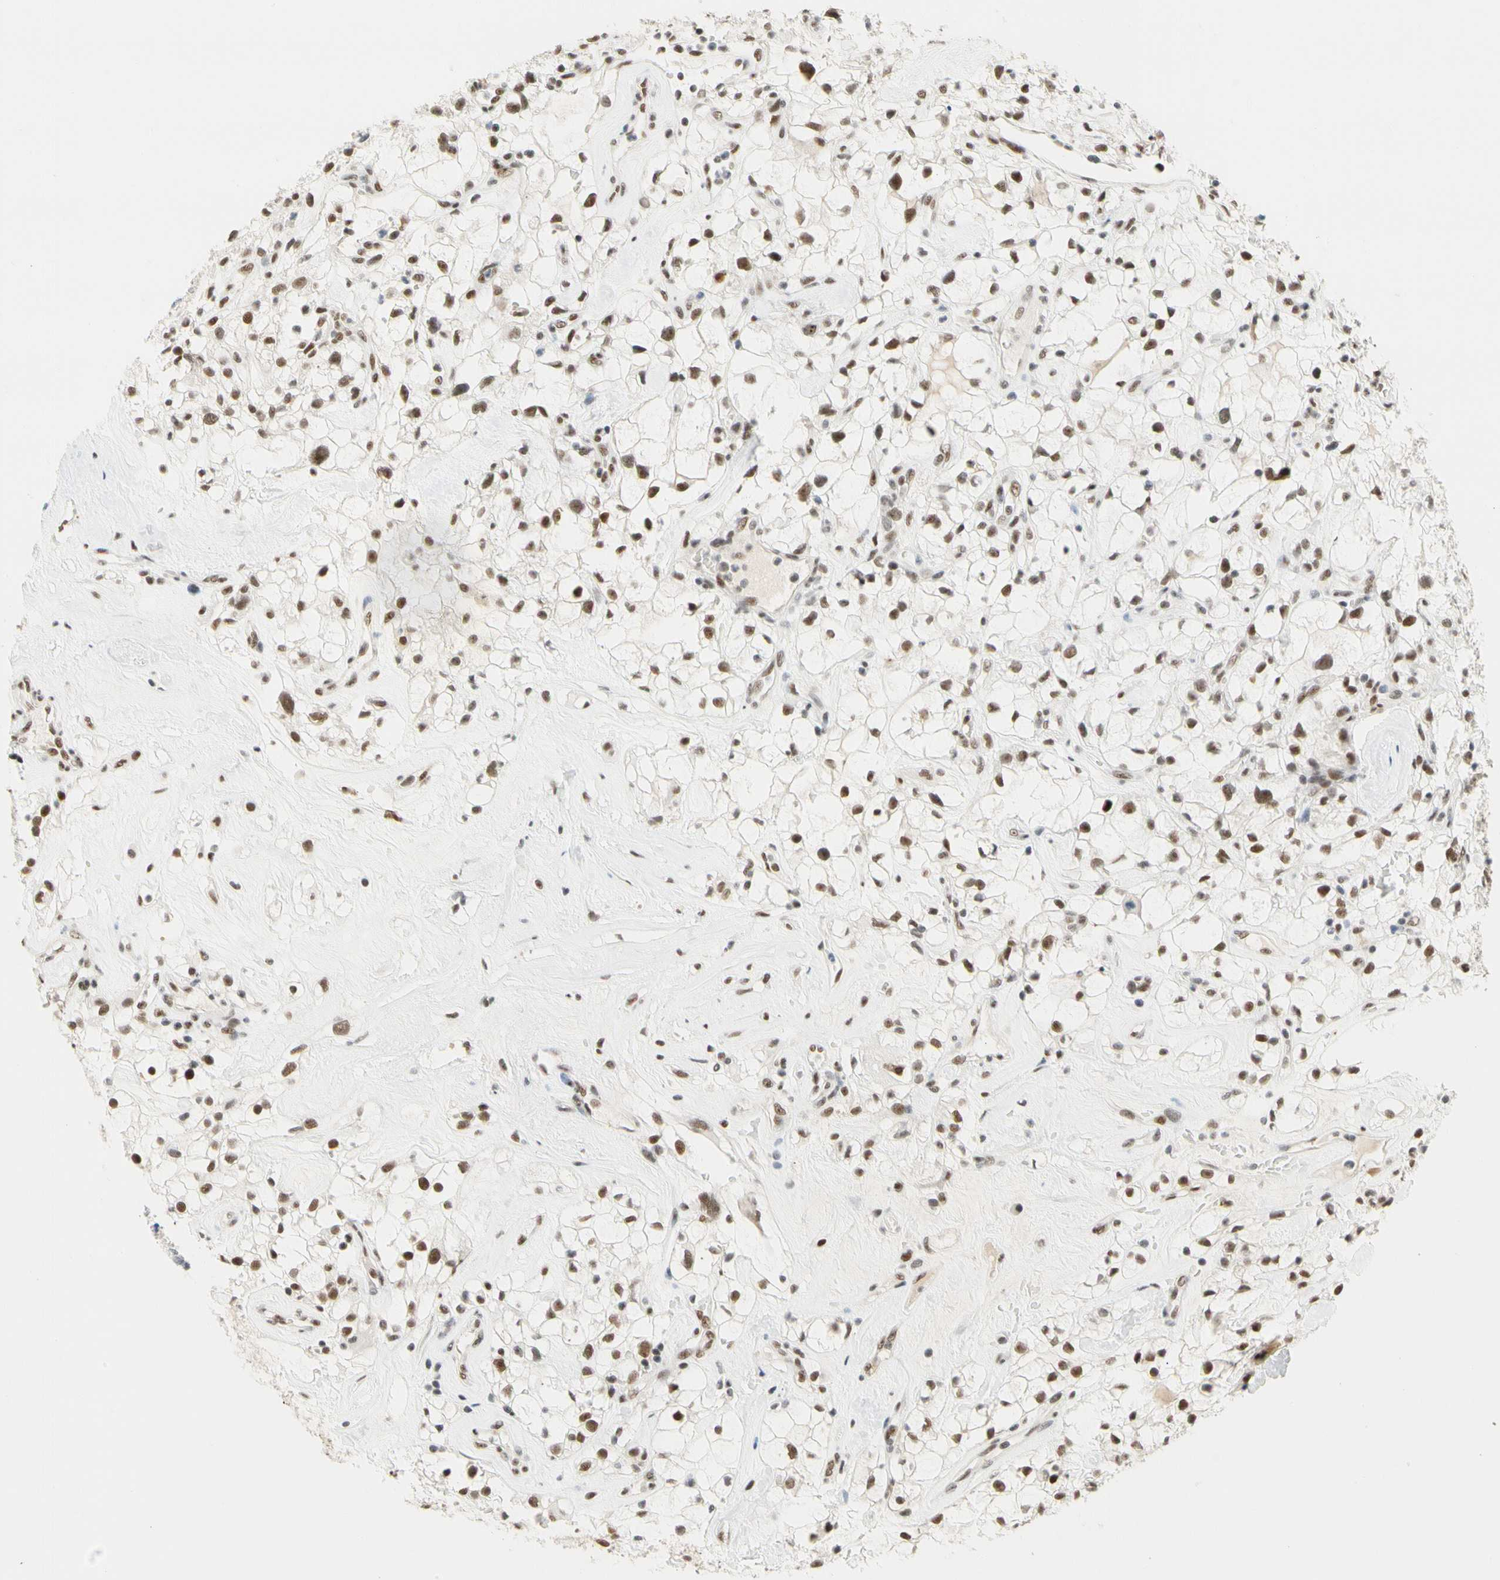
{"staining": {"intensity": "moderate", "quantity": ">75%", "location": "nuclear"}, "tissue": "renal cancer", "cell_type": "Tumor cells", "image_type": "cancer", "snomed": [{"axis": "morphology", "description": "Adenocarcinoma, NOS"}, {"axis": "topography", "description": "Kidney"}], "caption": "Renal adenocarcinoma stained for a protein (brown) reveals moderate nuclear positive expression in approximately >75% of tumor cells.", "gene": "ZSCAN16", "patient": {"sex": "female", "age": 60}}